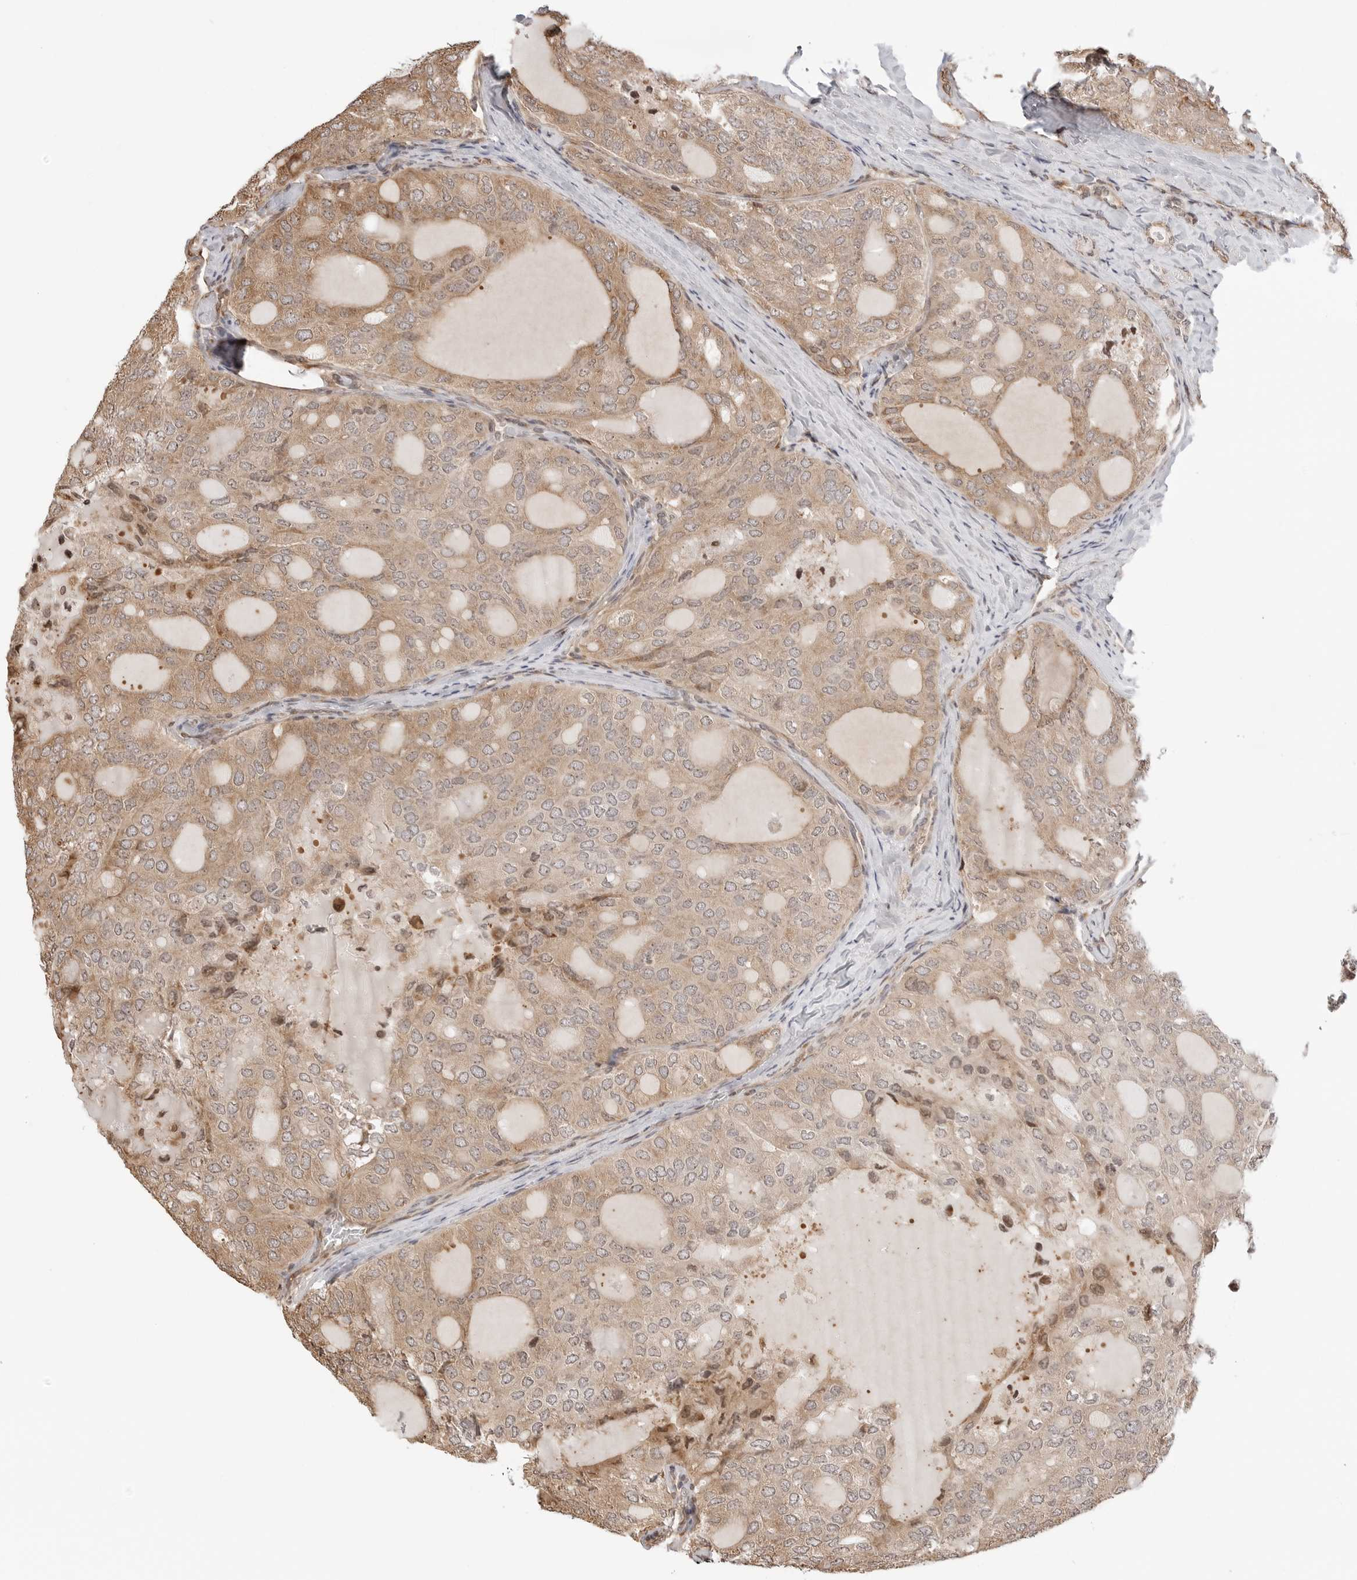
{"staining": {"intensity": "weak", "quantity": ">75%", "location": "cytoplasmic/membranous"}, "tissue": "thyroid cancer", "cell_type": "Tumor cells", "image_type": "cancer", "snomed": [{"axis": "morphology", "description": "Follicular adenoma carcinoma, NOS"}, {"axis": "topography", "description": "Thyroid gland"}], "caption": "Tumor cells demonstrate weak cytoplasmic/membranous staining in about >75% of cells in thyroid cancer (follicular adenoma carcinoma).", "gene": "FKBP14", "patient": {"sex": "male", "age": 75}}